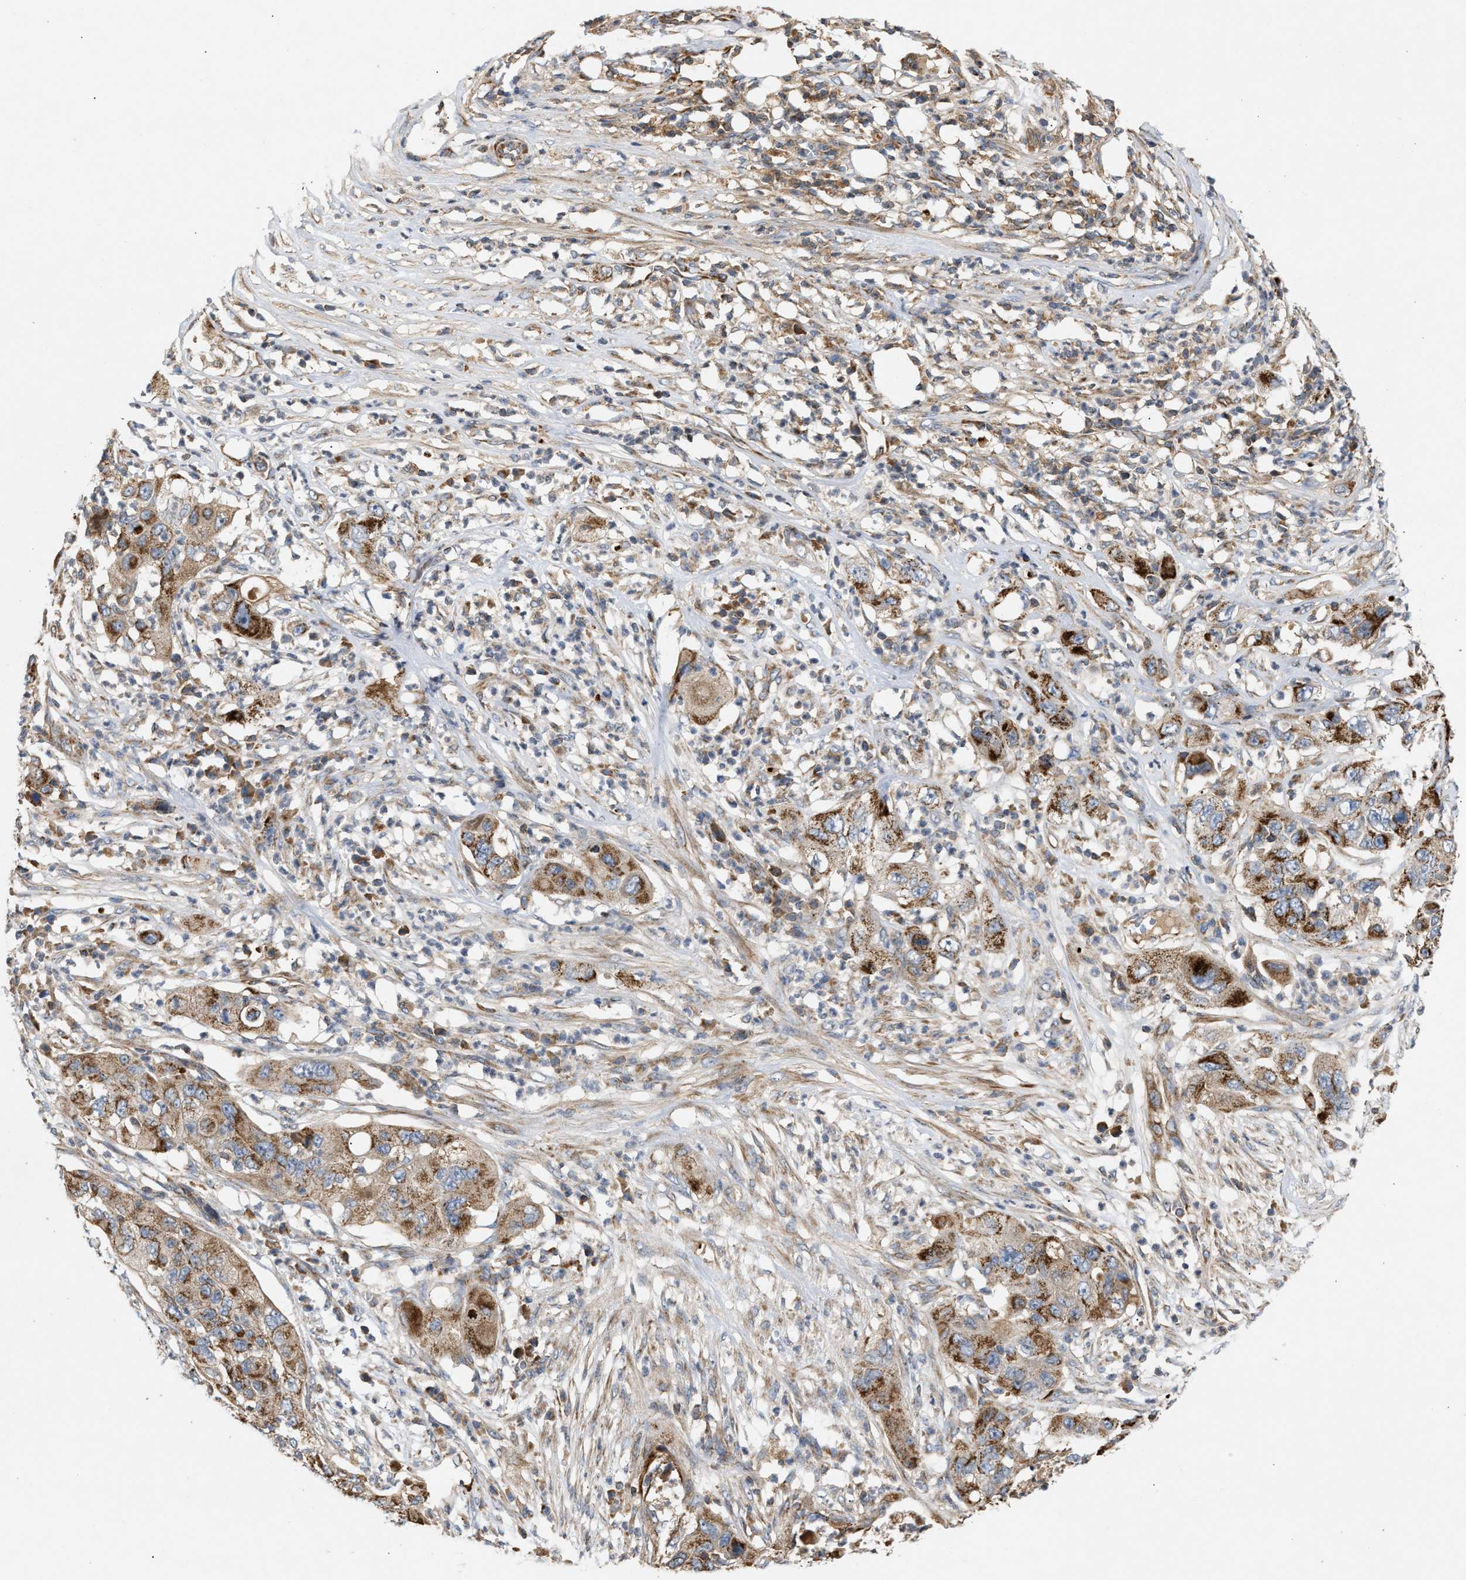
{"staining": {"intensity": "moderate", "quantity": ">75%", "location": "cytoplasmic/membranous"}, "tissue": "pancreatic cancer", "cell_type": "Tumor cells", "image_type": "cancer", "snomed": [{"axis": "morphology", "description": "Adenocarcinoma, NOS"}, {"axis": "topography", "description": "Pancreas"}], "caption": "DAB (3,3'-diaminobenzidine) immunohistochemical staining of human adenocarcinoma (pancreatic) demonstrates moderate cytoplasmic/membranous protein positivity in approximately >75% of tumor cells.", "gene": "TACO1", "patient": {"sex": "female", "age": 78}}